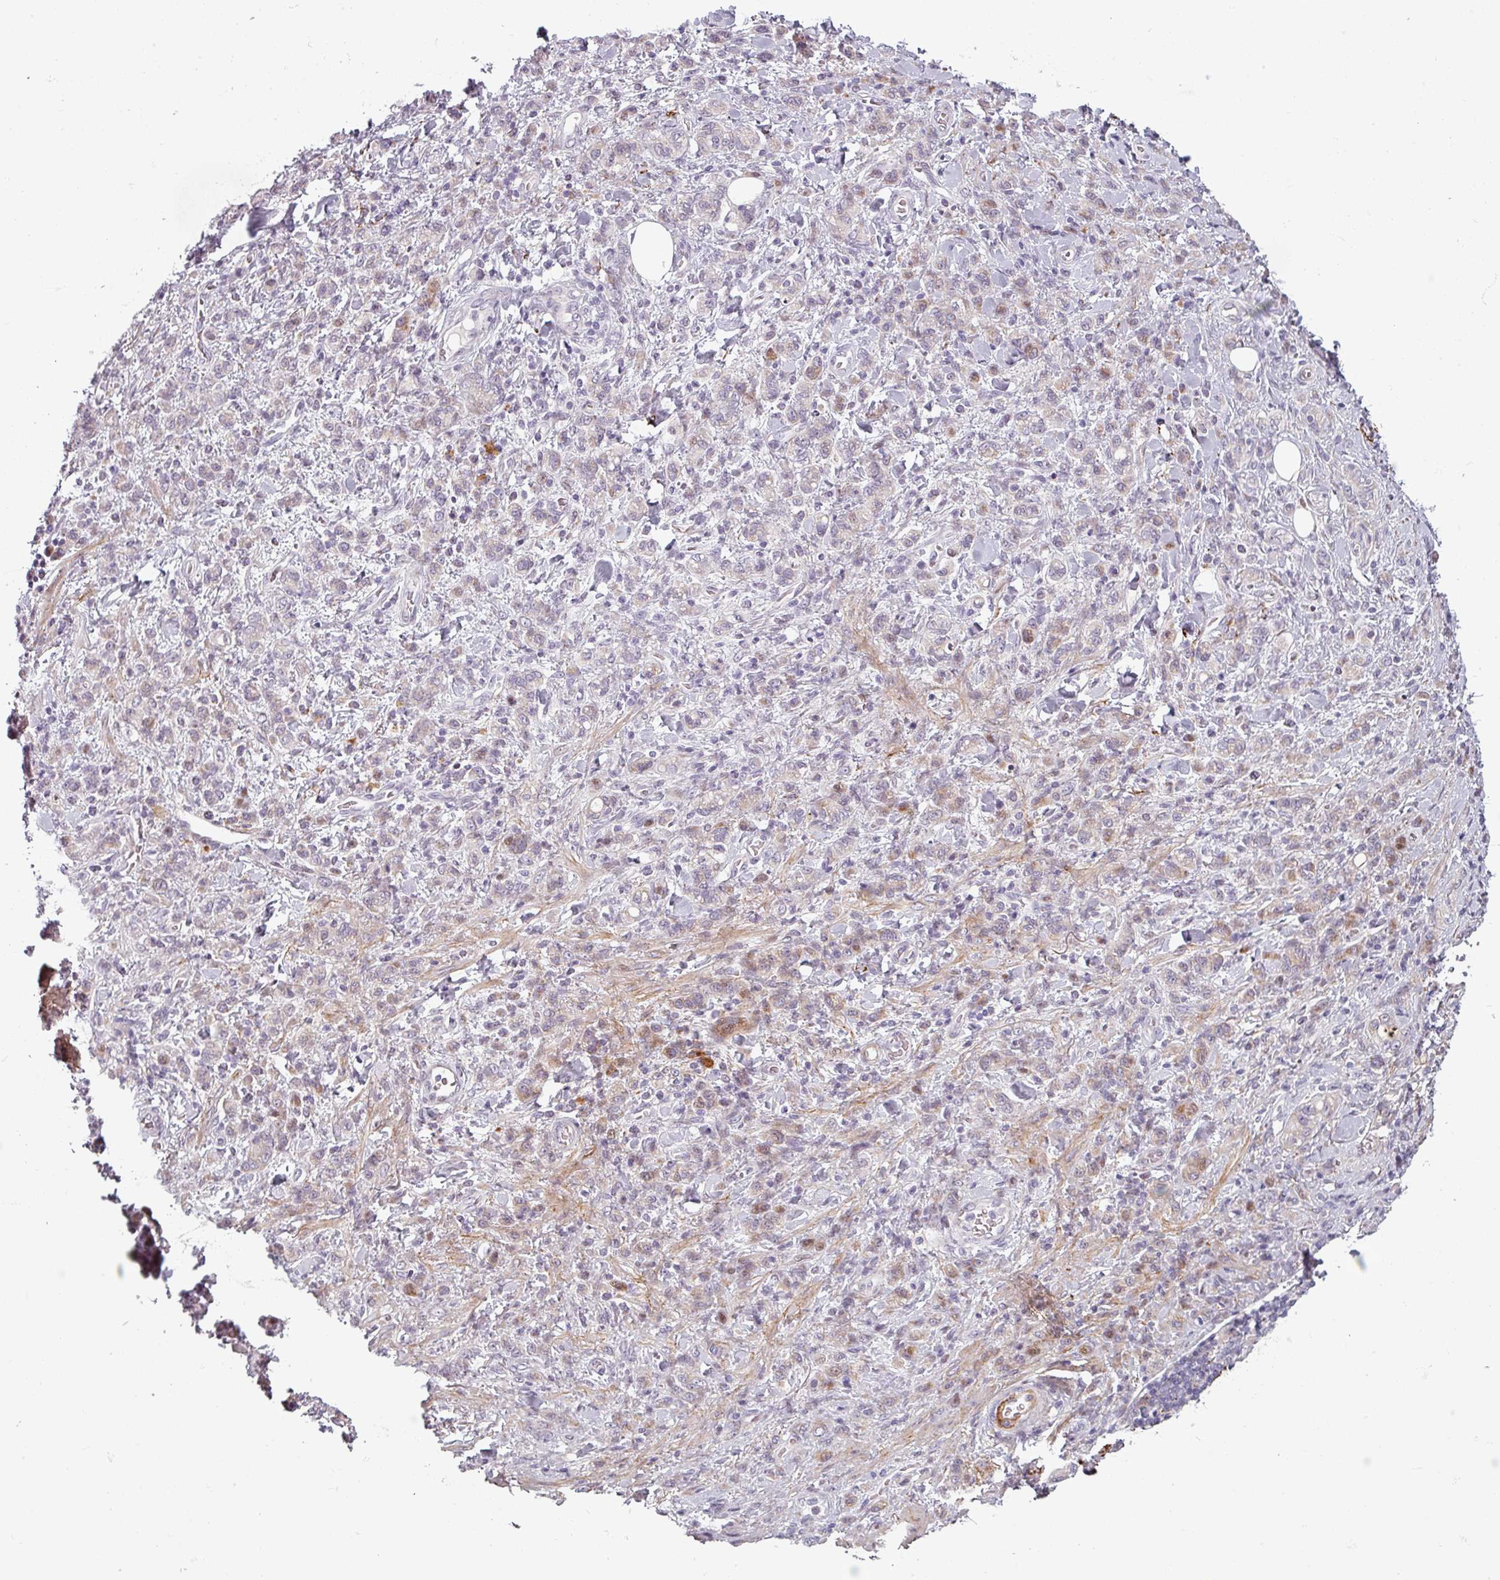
{"staining": {"intensity": "negative", "quantity": "none", "location": "none"}, "tissue": "stomach cancer", "cell_type": "Tumor cells", "image_type": "cancer", "snomed": [{"axis": "morphology", "description": "Adenocarcinoma, NOS"}, {"axis": "topography", "description": "Stomach"}], "caption": "Immunohistochemistry (IHC) micrograph of neoplastic tissue: adenocarcinoma (stomach) stained with DAB demonstrates no significant protein positivity in tumor cells. (DAB (3,3'-diaminobenzidine) immunohistochemistry (IHC) with hematoxylin counter stain).", "gene": "CYB5RL", "patient": {"sex": "male", "age": 77}}